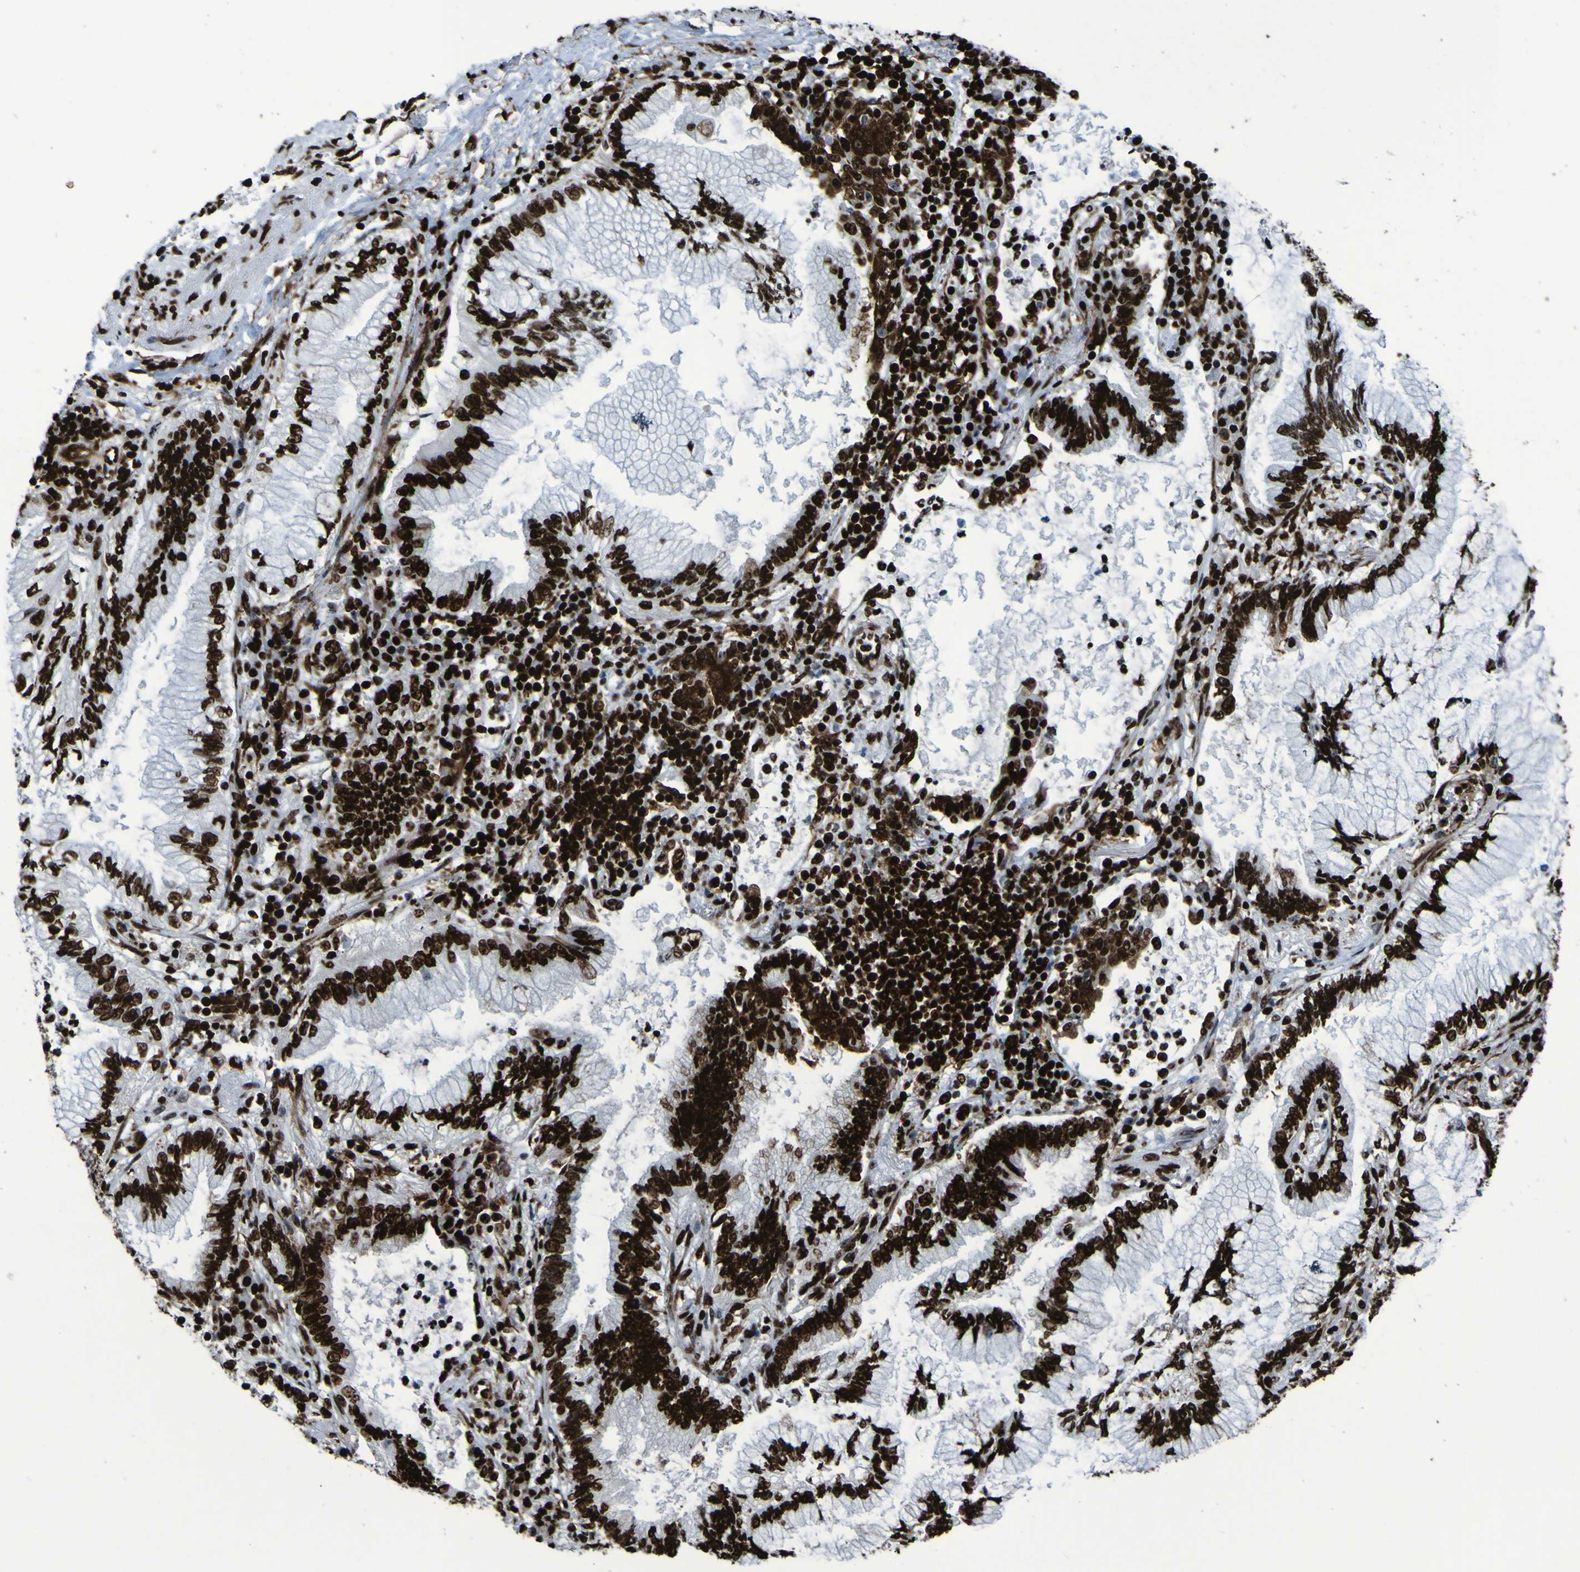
{"staining": {"intensity": "strong", "quantity": ">75%", "location": "nuclear"}, "tissue": "lung cancer", "cell_type": "Tumor cells", "image_type": "cancer", "snomed": [{"axis": "morphology", "description": "Normal tissue, NOS"}, {"axis": "morphology", "description": "Adenocarcinoma, NOS"}, {"axis": "topography", "description": "Bronchus"}, {"axis": "topography", "description": "Lung"}], "caption": "IHC histopathology image of neoplastic tissue: human lung cancer stained using immunohistochemistry reveals high levels of strong protein expression localized specifically in the nuclear of tumor cells, appearing as a nuclear brown color.", "gene": "NPM1", "patient": {"sex": "female", "age": 70}}